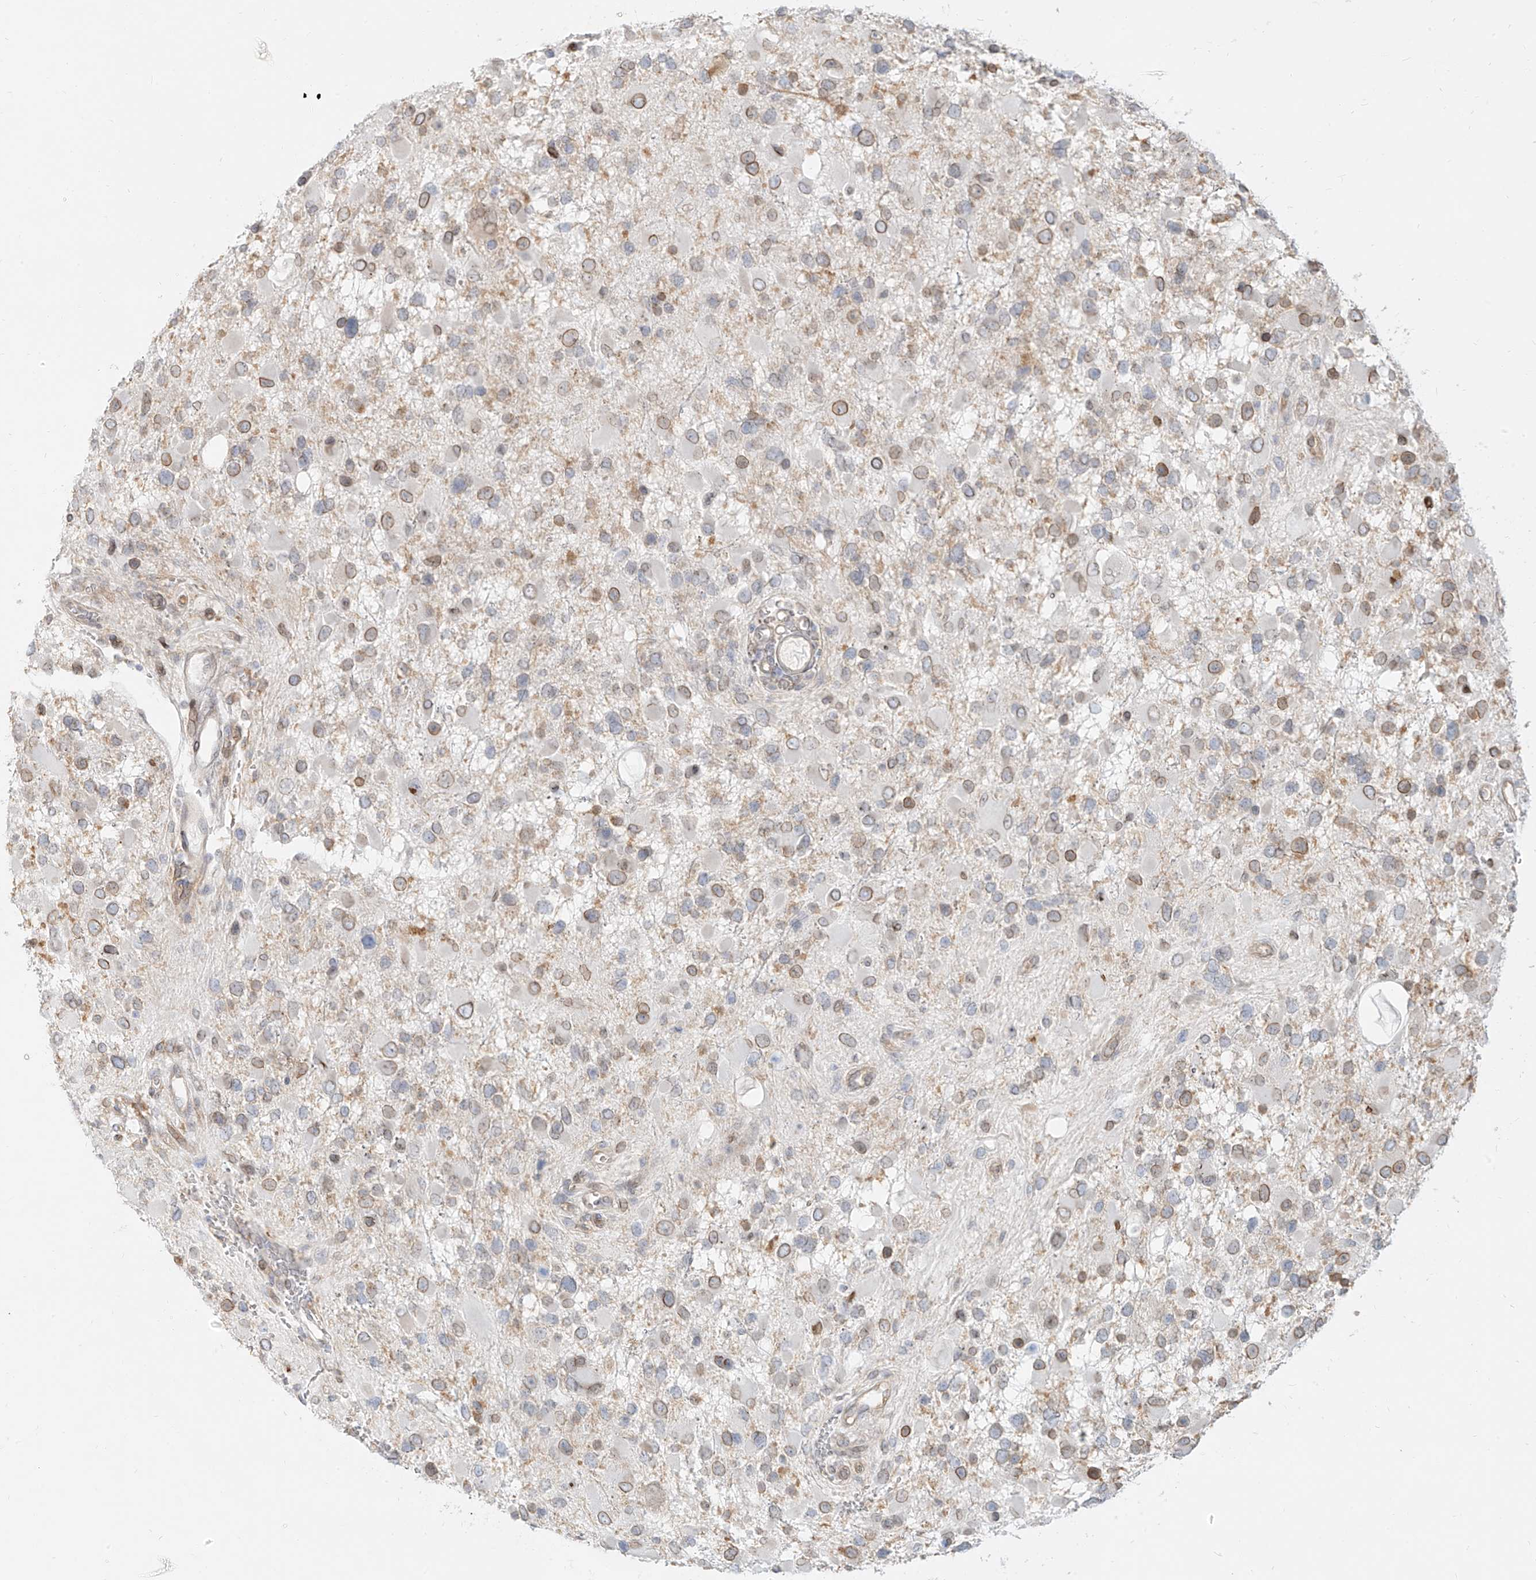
{"staining": {"intensity": "moderate", "quantity": "25%-75%", "location": "cytoplasmic/membranous"}, "tissue": "glioma", "cell_type": "Tumor cells", "image_type": "cancer", "snomed": [{"axis": "morphology", "description": "Glioma, malignant, High grade"}, {"axis": "topography", "description": "Brain"}], "caption": "Moderate cytoplasmic/membranous expression is identified in approximately 25%-75% of tumor cells in glioma. (DAB (3,3'-diaminobenzidine) IHC, brown staining for protein, blue staining for nuclei).", "gene": "NHSL1", "patient": {"sex": "male", "age": 53}}